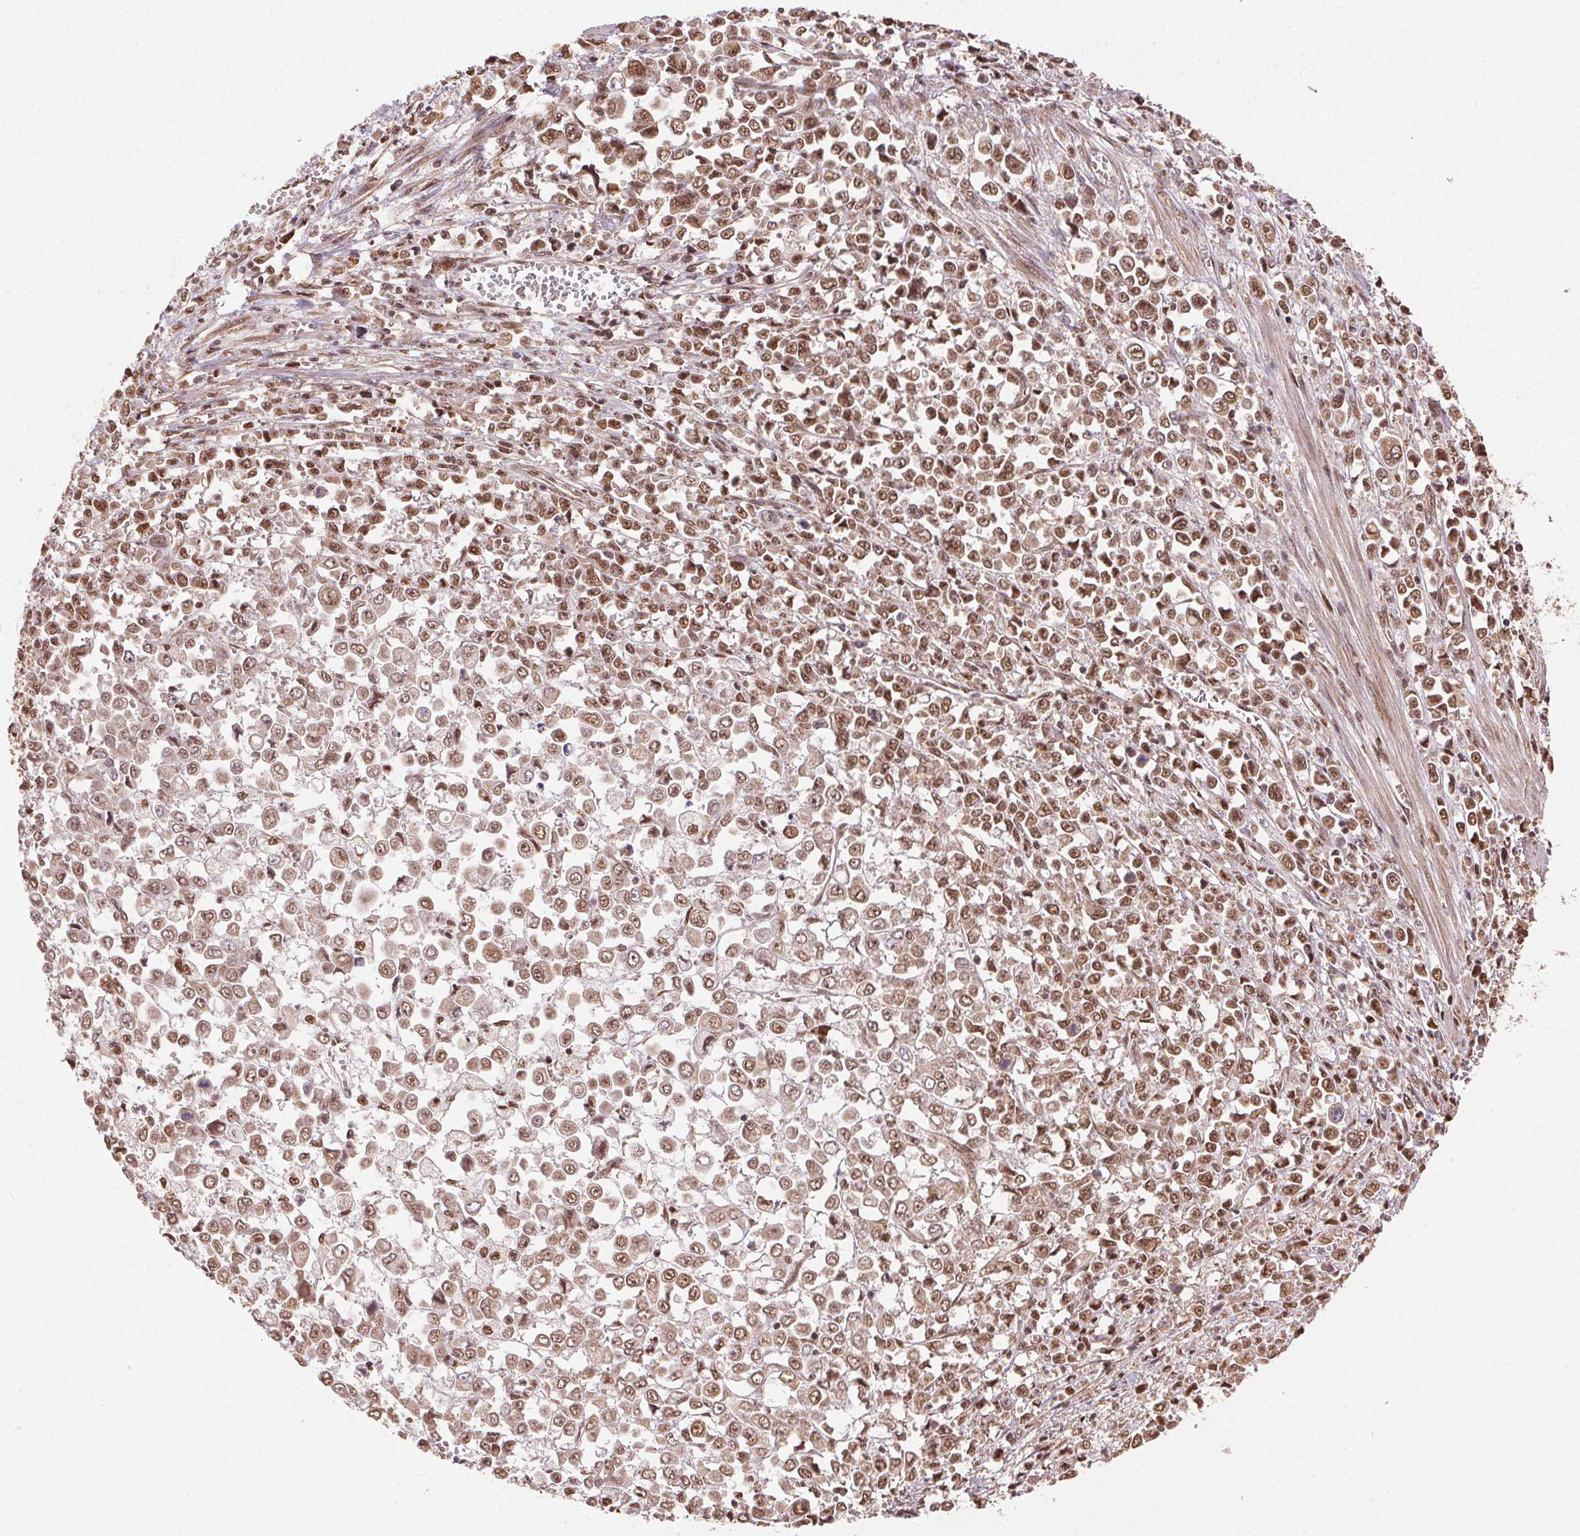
{"staining": {"intensity": "moderate", "quantity": ">75%", "location": "cytoplasmic/membranous,nuclear"}, "tissue": "stomach cancer", "cell_type": "Tumor cells", "image_type": "cancer", "snomed": [{"axis": "morphology", "description": "Adenocarcinoma, NOS"}, {"axis": "topography", "description": "Stomach, upper"}], "caption": "Tumor cells reveal medium levels of moderate cytoplasmic/membranous and nuclear staining in approximately >75% of cells in adenocarcinoma (stomach).", "gene": "TREML4", "patient": {"sex": "male", "age": 70}}